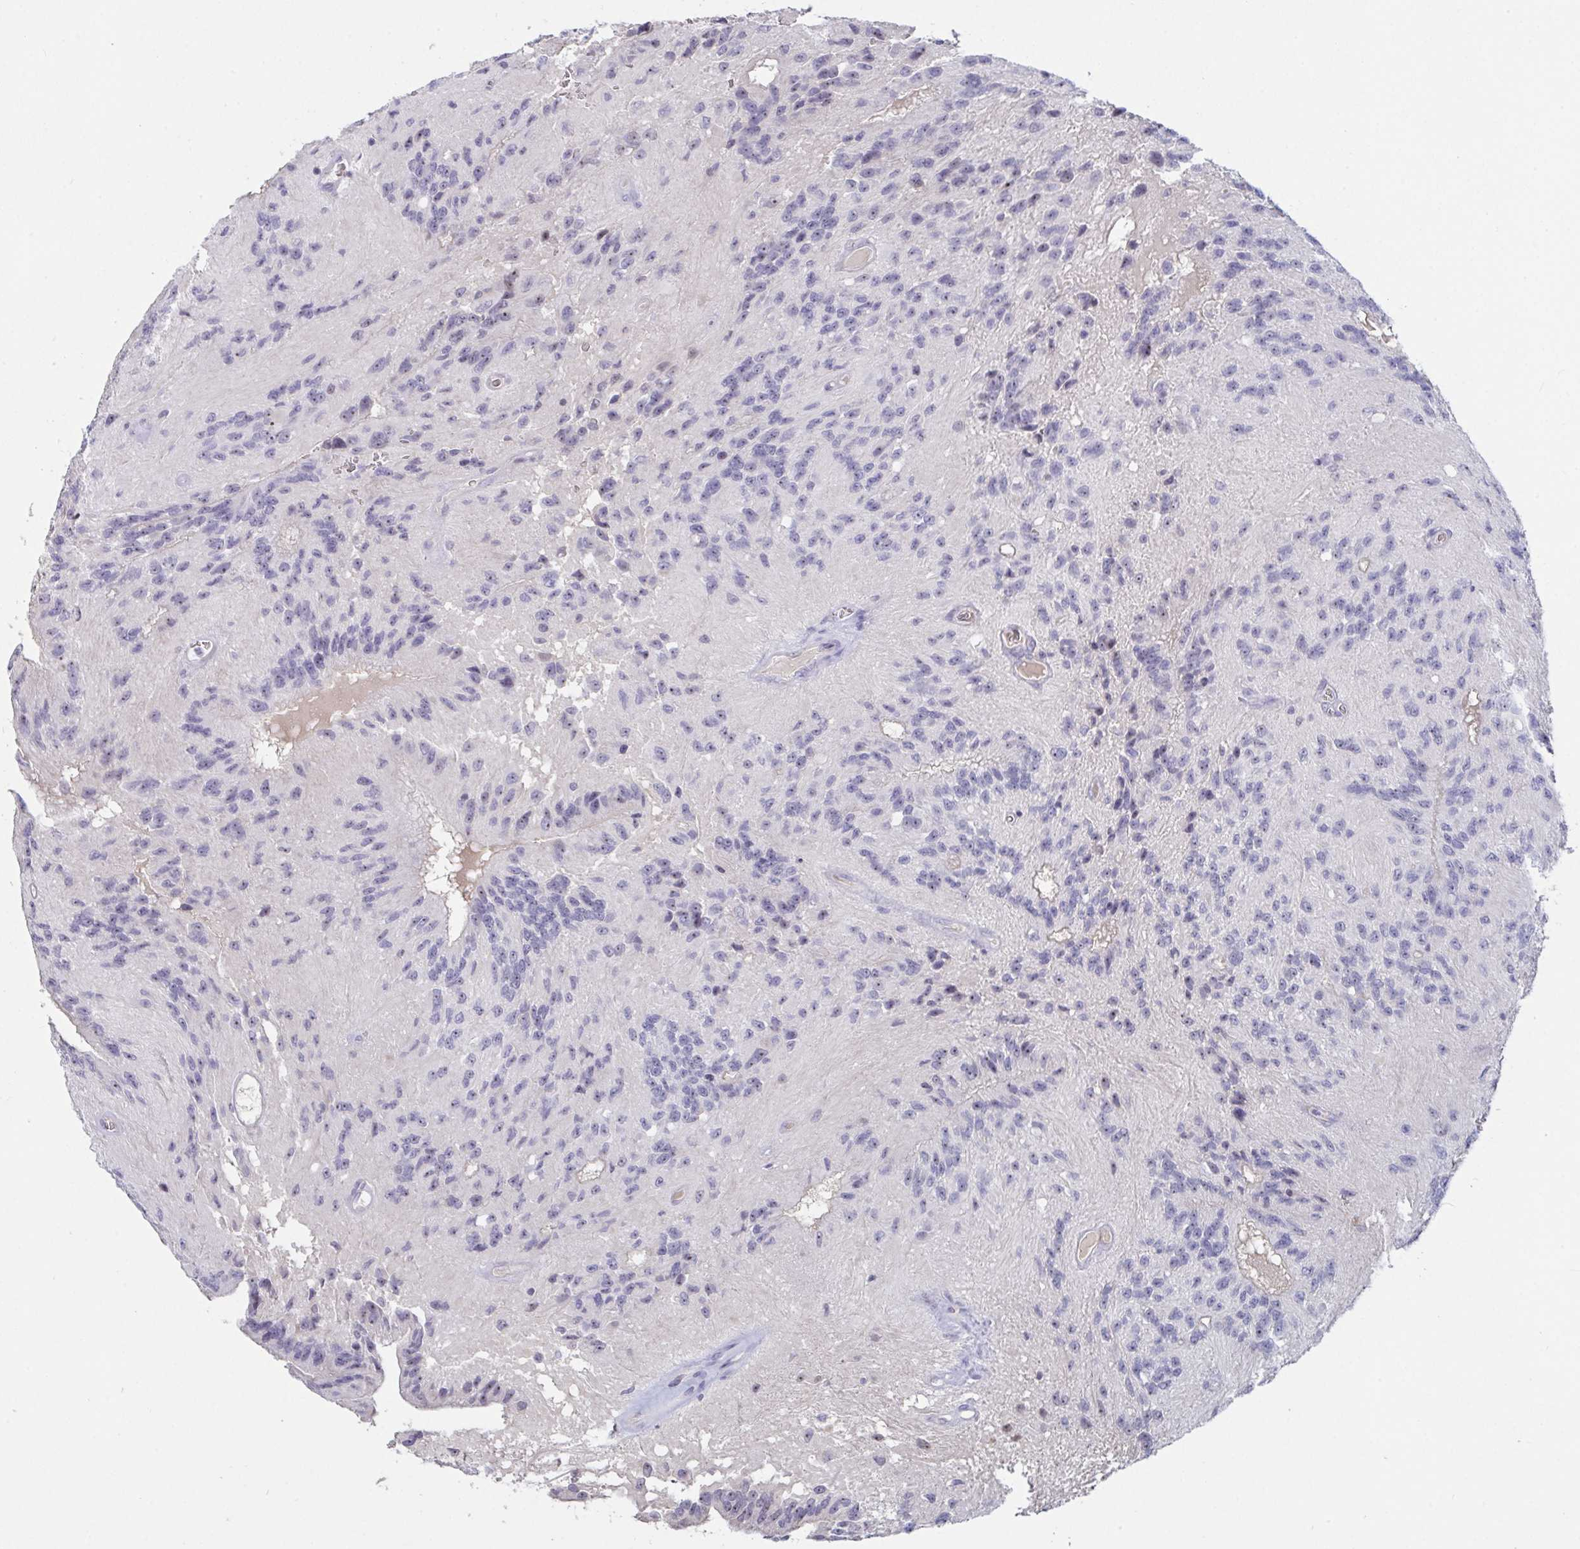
{"staining": {"intensity": "weak", "quantity": "<25%", "location": "nuclear"}, "tissue": "glioma", "cell_type": "Tumor cells", "image_type": "cancer", "snomed": [{"axis": "morphology", "description": "Glioma, malignant, Low grade"}, {"axis": "topography", "description": "Brain"}], "caption": "Tumor cells are negative for protein expression in human glioma.", "gene": "MYC", "patient": {"sex": "male", "age": 31}}